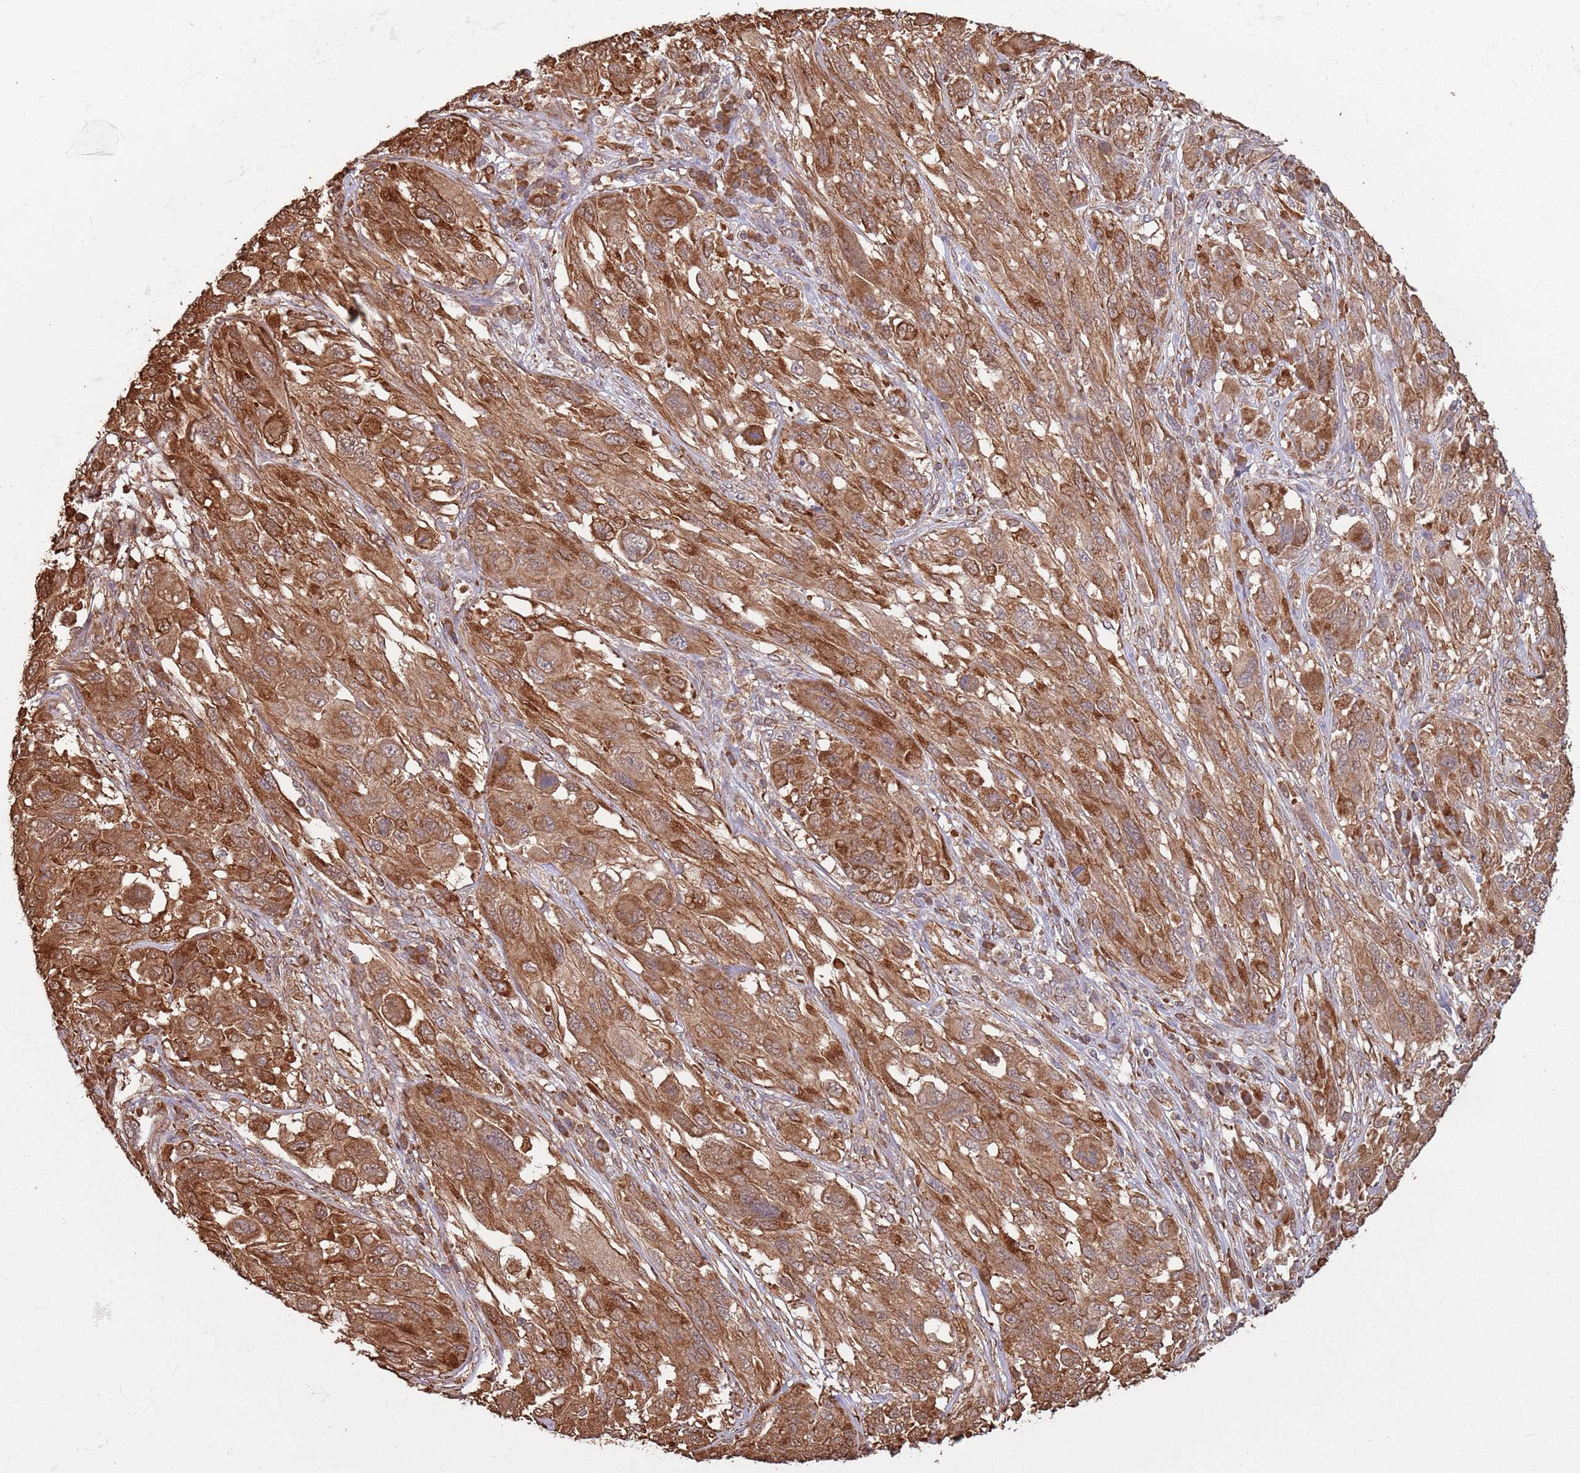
{"staining": {"intensity": "strong", "quantity": ">75%", "location": "cytoplasmic/membranous"}, "tissue": "melanoma", "cell_type": "Tumor cells", "image_type": "cancer", "snomed": [{"axis": "morphology", "description": "Malignant melanoma, NOS"}, {"axis": "topography", "description": "Skin"}], "caption": "Protein expression analysis of melanoma reveals strong cytoplasmic/membranous staining in approximately >75% of tumor cells.", "gene": "COG4", "patient": {"sex": "female", "age": 91}}